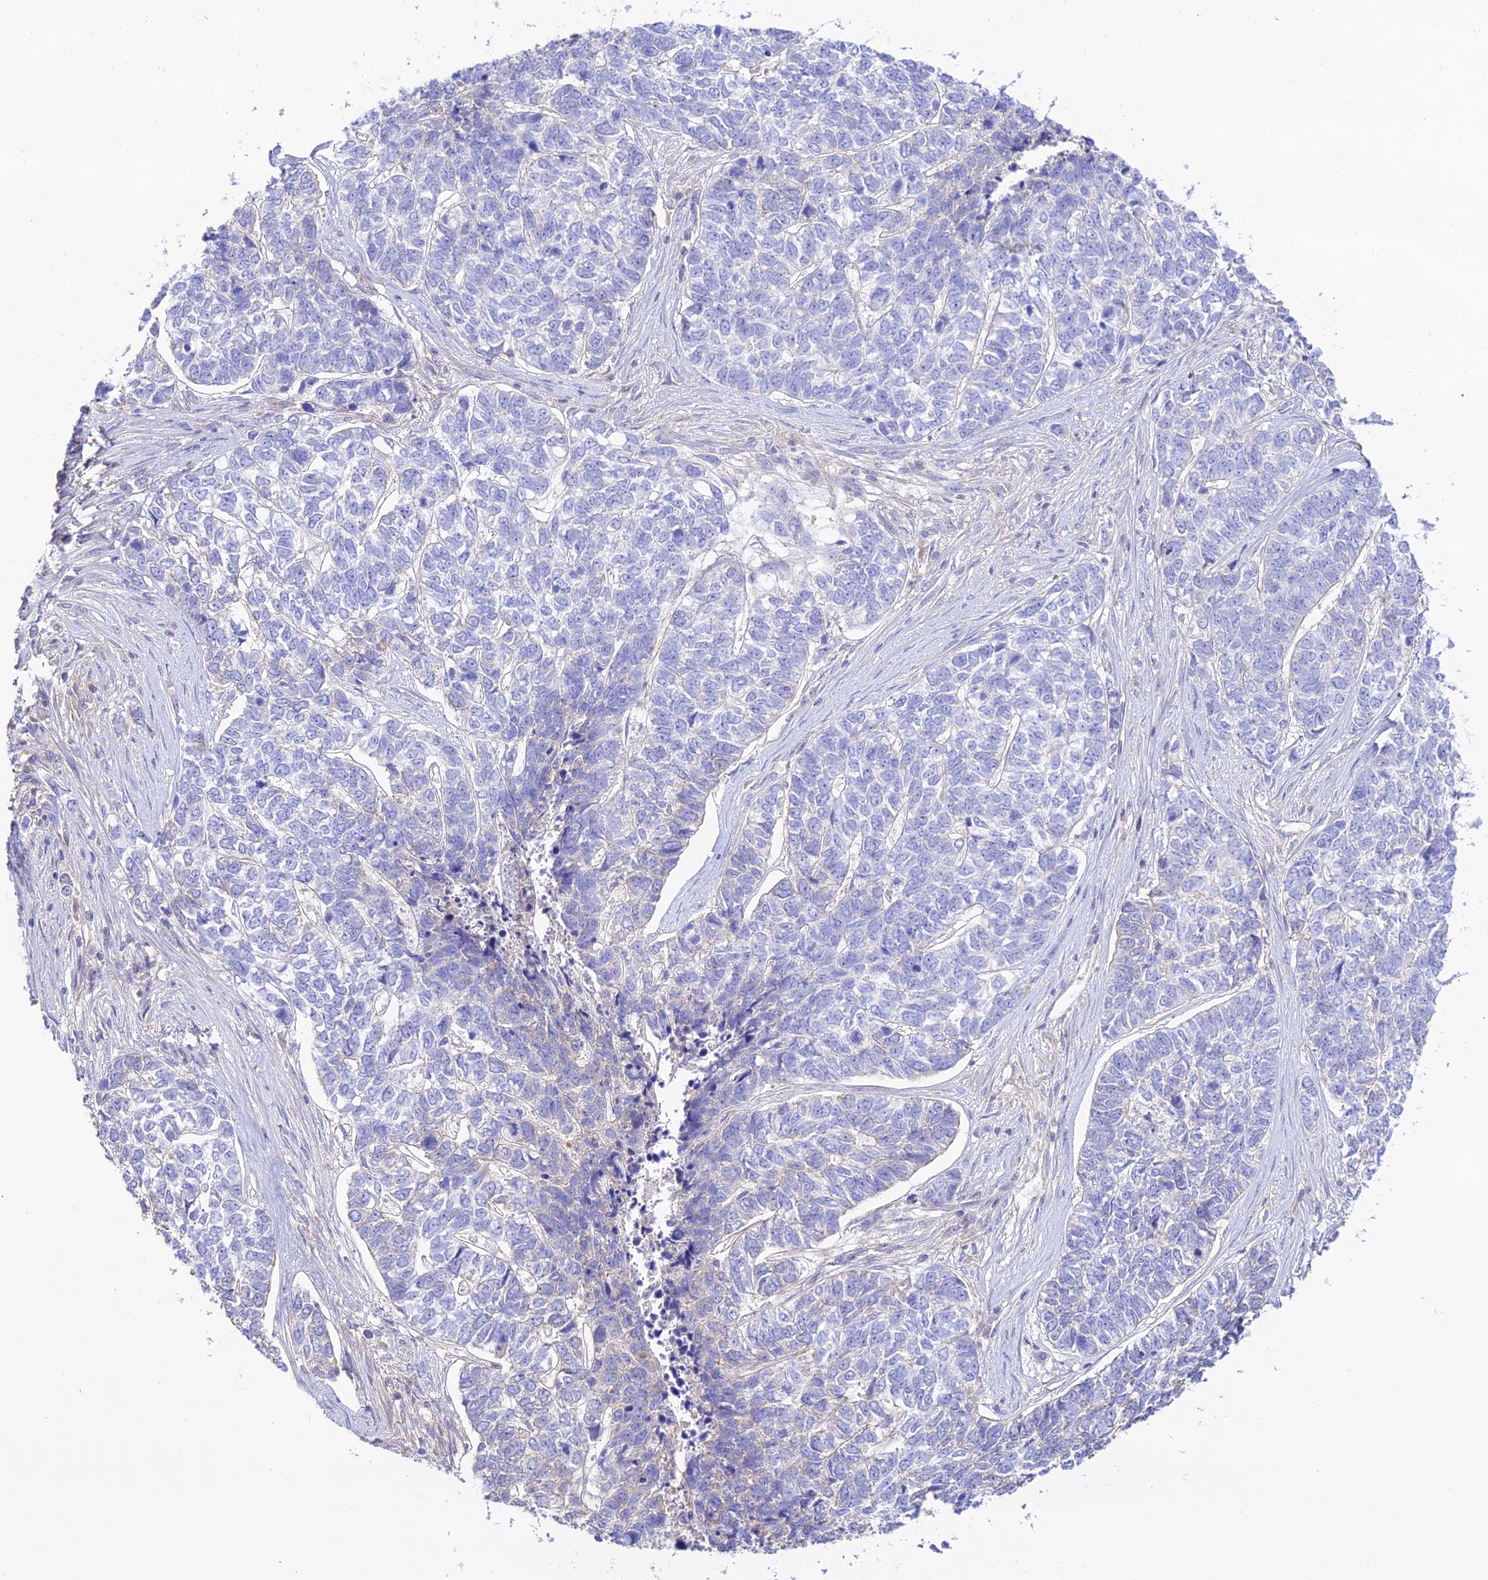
{"staining": {"intensity": "negative", "quantity": "none", "location": "none"}, "tissue": "skin cancer", "cell_type": "Tumor cells", "image_type": "cancer", "snomed": [{"axis": "morphology", "description": "Basal cell carcinoma"}, {"axis": "topography", "description": "Skin"}], "caption": "Immunohistochemical staining of skin cancer (basal cell carcinoma) exhibits no significant positivity in tumor cells.", "gene": "NLRP9", "patient": {"sex": "female", "age": 65}}